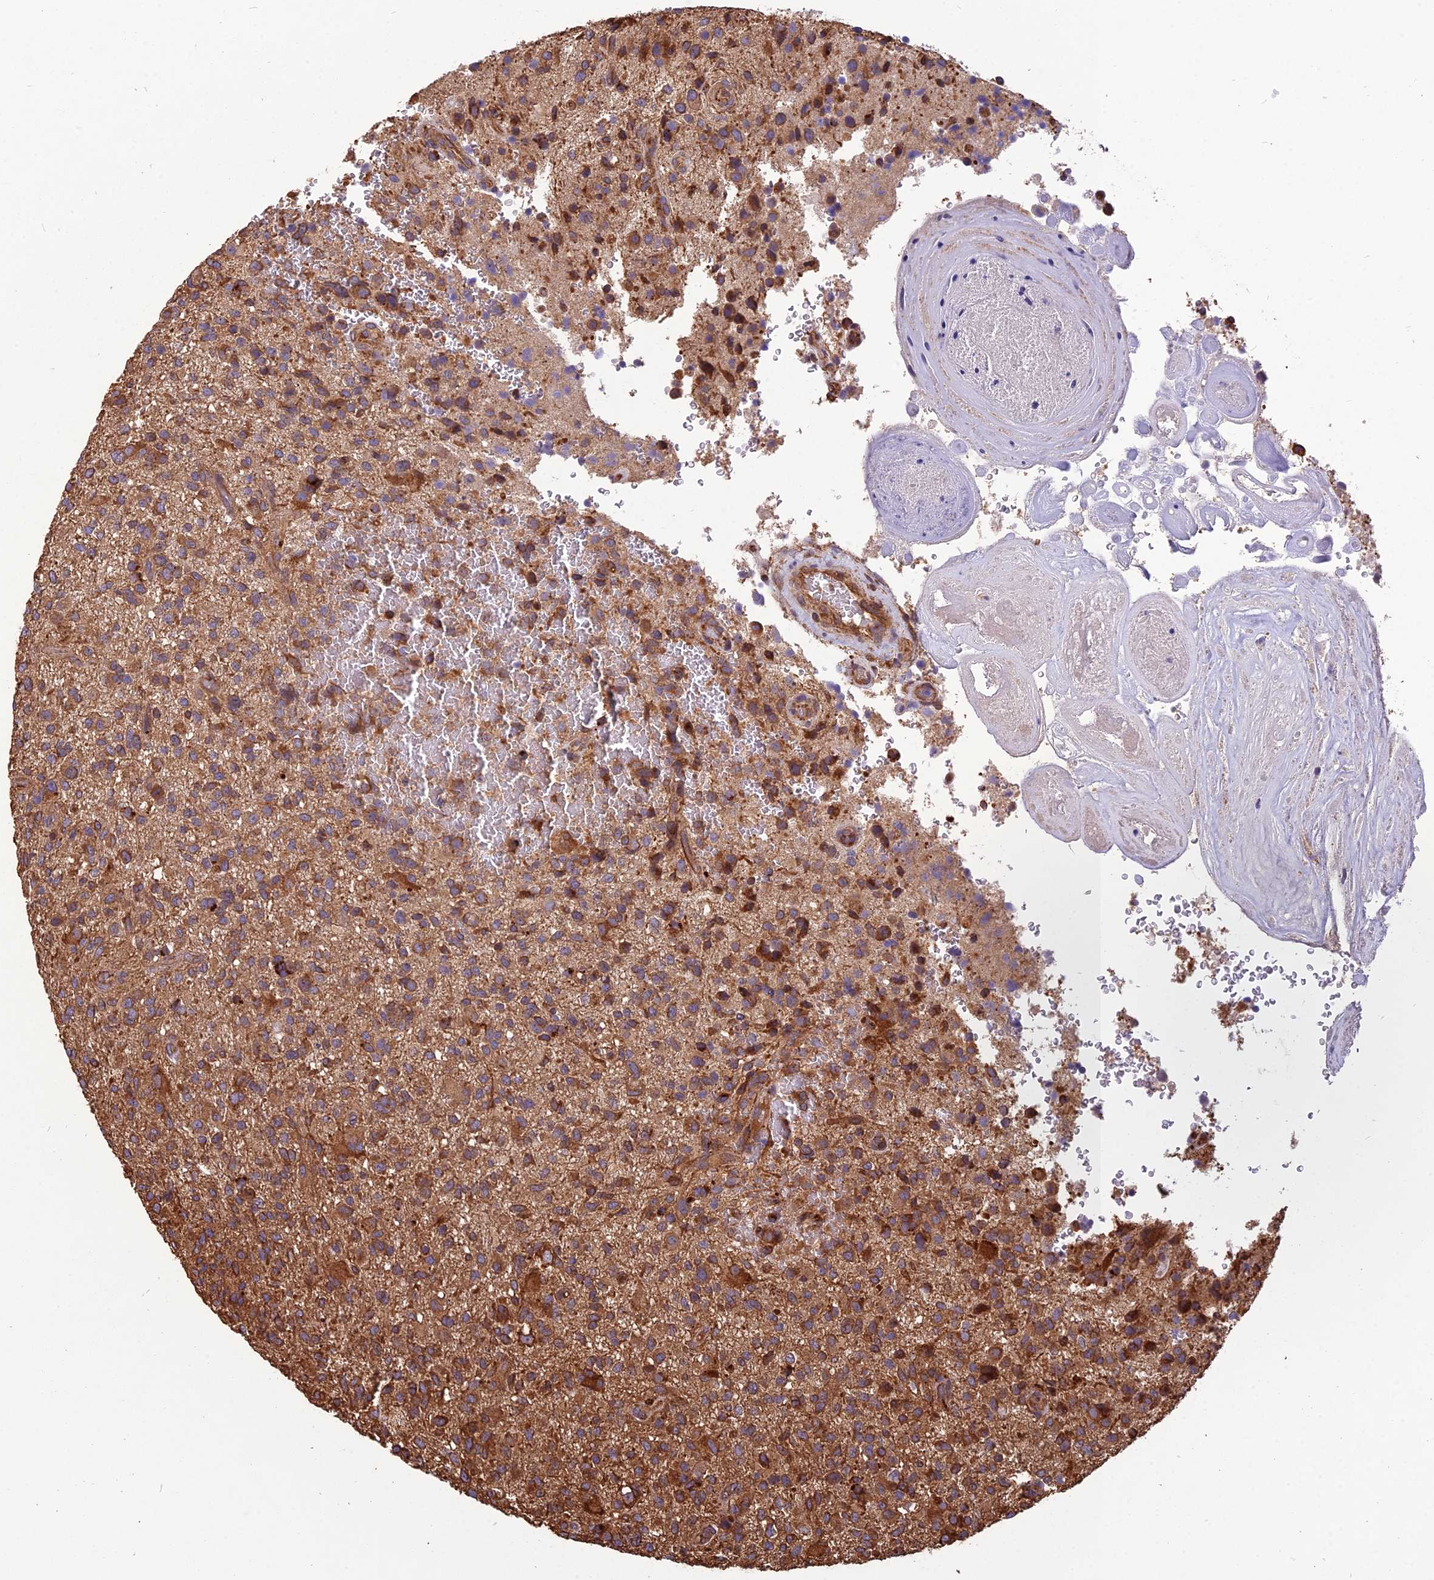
{"staining": {"intensity": "moderate", "quantity": "25%-75%", "location": "cytoplasmic/membranous"}, "tissue": "glioma", "cell_type": "Tumor cells", "image_type": "cancer", "snomed": [{"axis": "morphology", "description": "Glioma, malignant, High grade"}, {"axis": "topography", "description": "Brain"}], "caption": "Tumor cells reveal moderate cytoplasmic/membranous positivity in about 25%-75% of cells in malignant high-grade glioma.", "gene": "SPDL1", "patient": {"sex": "male", "age": 47}}